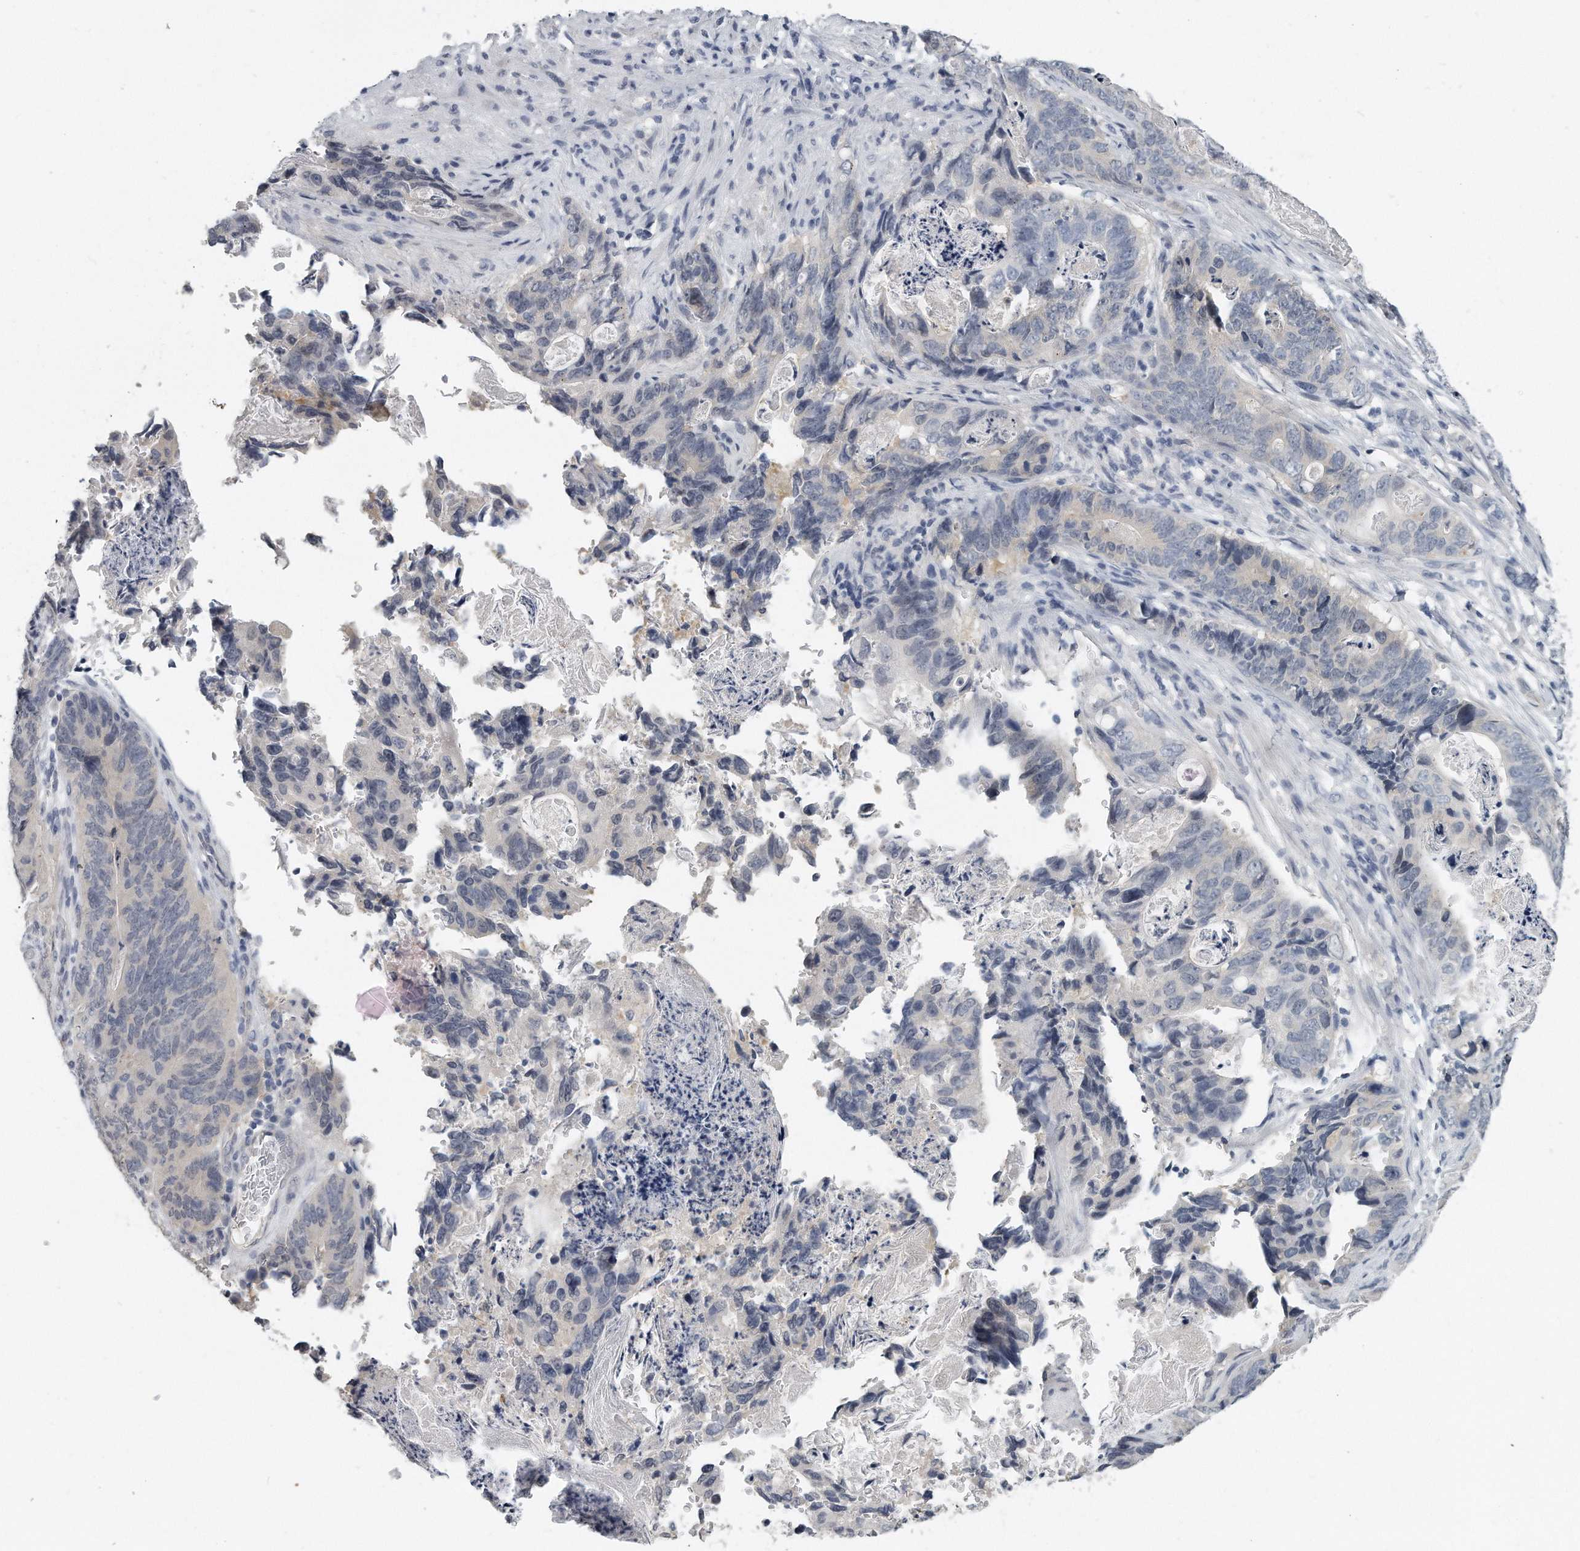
{"staining": {"intensity": "negative", "quantity": "none", "location": "none"}, "tissue": "stomach cancer", "cell_type": "Tumor cells", "image_type": "cancer", "snomed": [{"axis": "morphology", "description": "Normal tissue, NOS"}, {"axis": "morphology", "description": "Adenocarcinoma, NOS"}, {"axis": "topography", "description": "Stomach"}], "caption": "A histopathology image of human stomach cancer is negative for staining in tumor cells.", "gene": "KLHL7", "patient": {"sex": "female", "age": 89}}